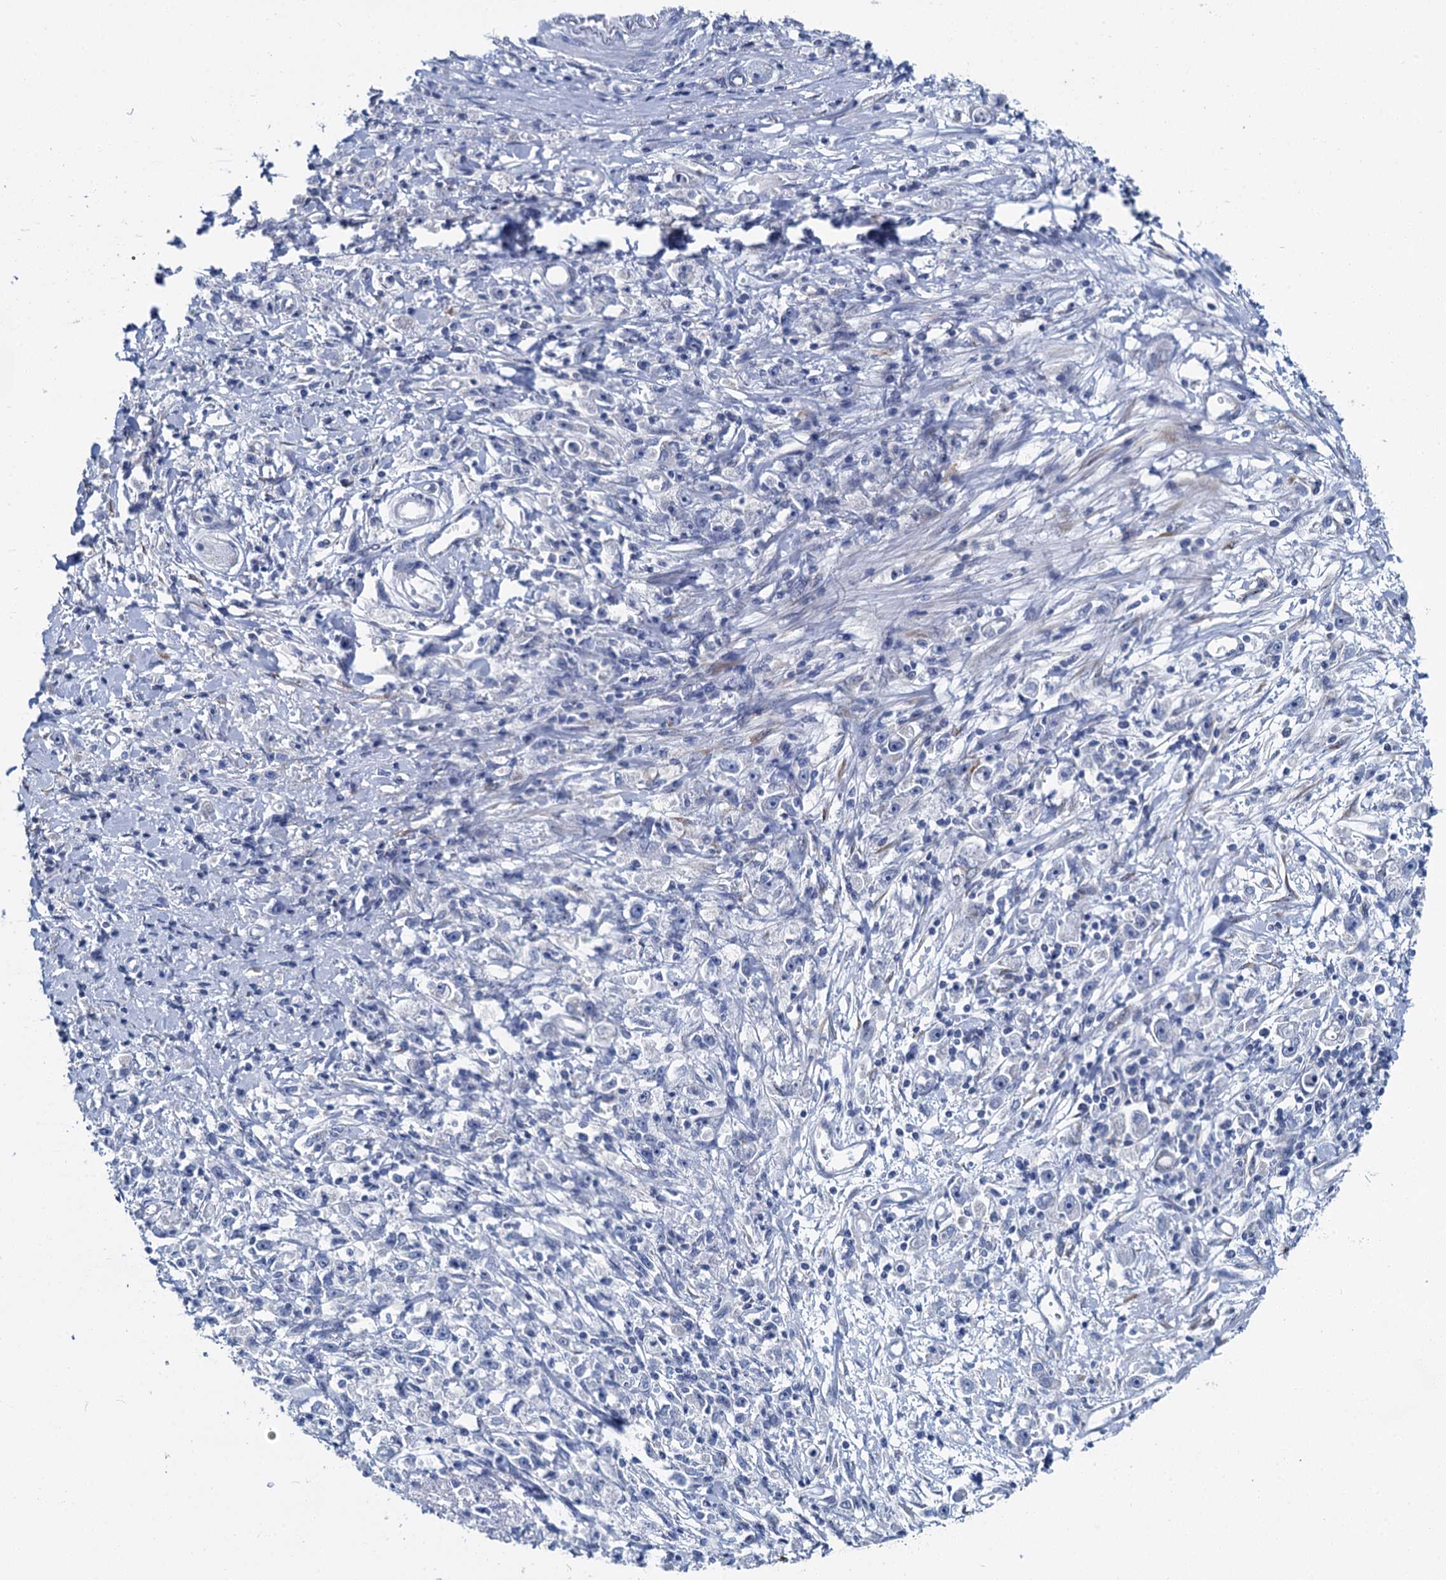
{"staining": {"intensity": "negative", "quantity": "none", "location": "none"}, "tissue": "stomach cancer", "cell_type": "Tumor cells", "image_type": "cancer", "snomed": [{"axis": "morphology", "description": "Adenocarcinoma, NOS"}, {"axis": "topography", "description": "Stomach"}], "caption": "This is an immunohistochemistry micrograph of stomach cancer. There is no expression in tumor cells.", "gene": "MIOX", "patient": {"sex": "female", "age": 59}}